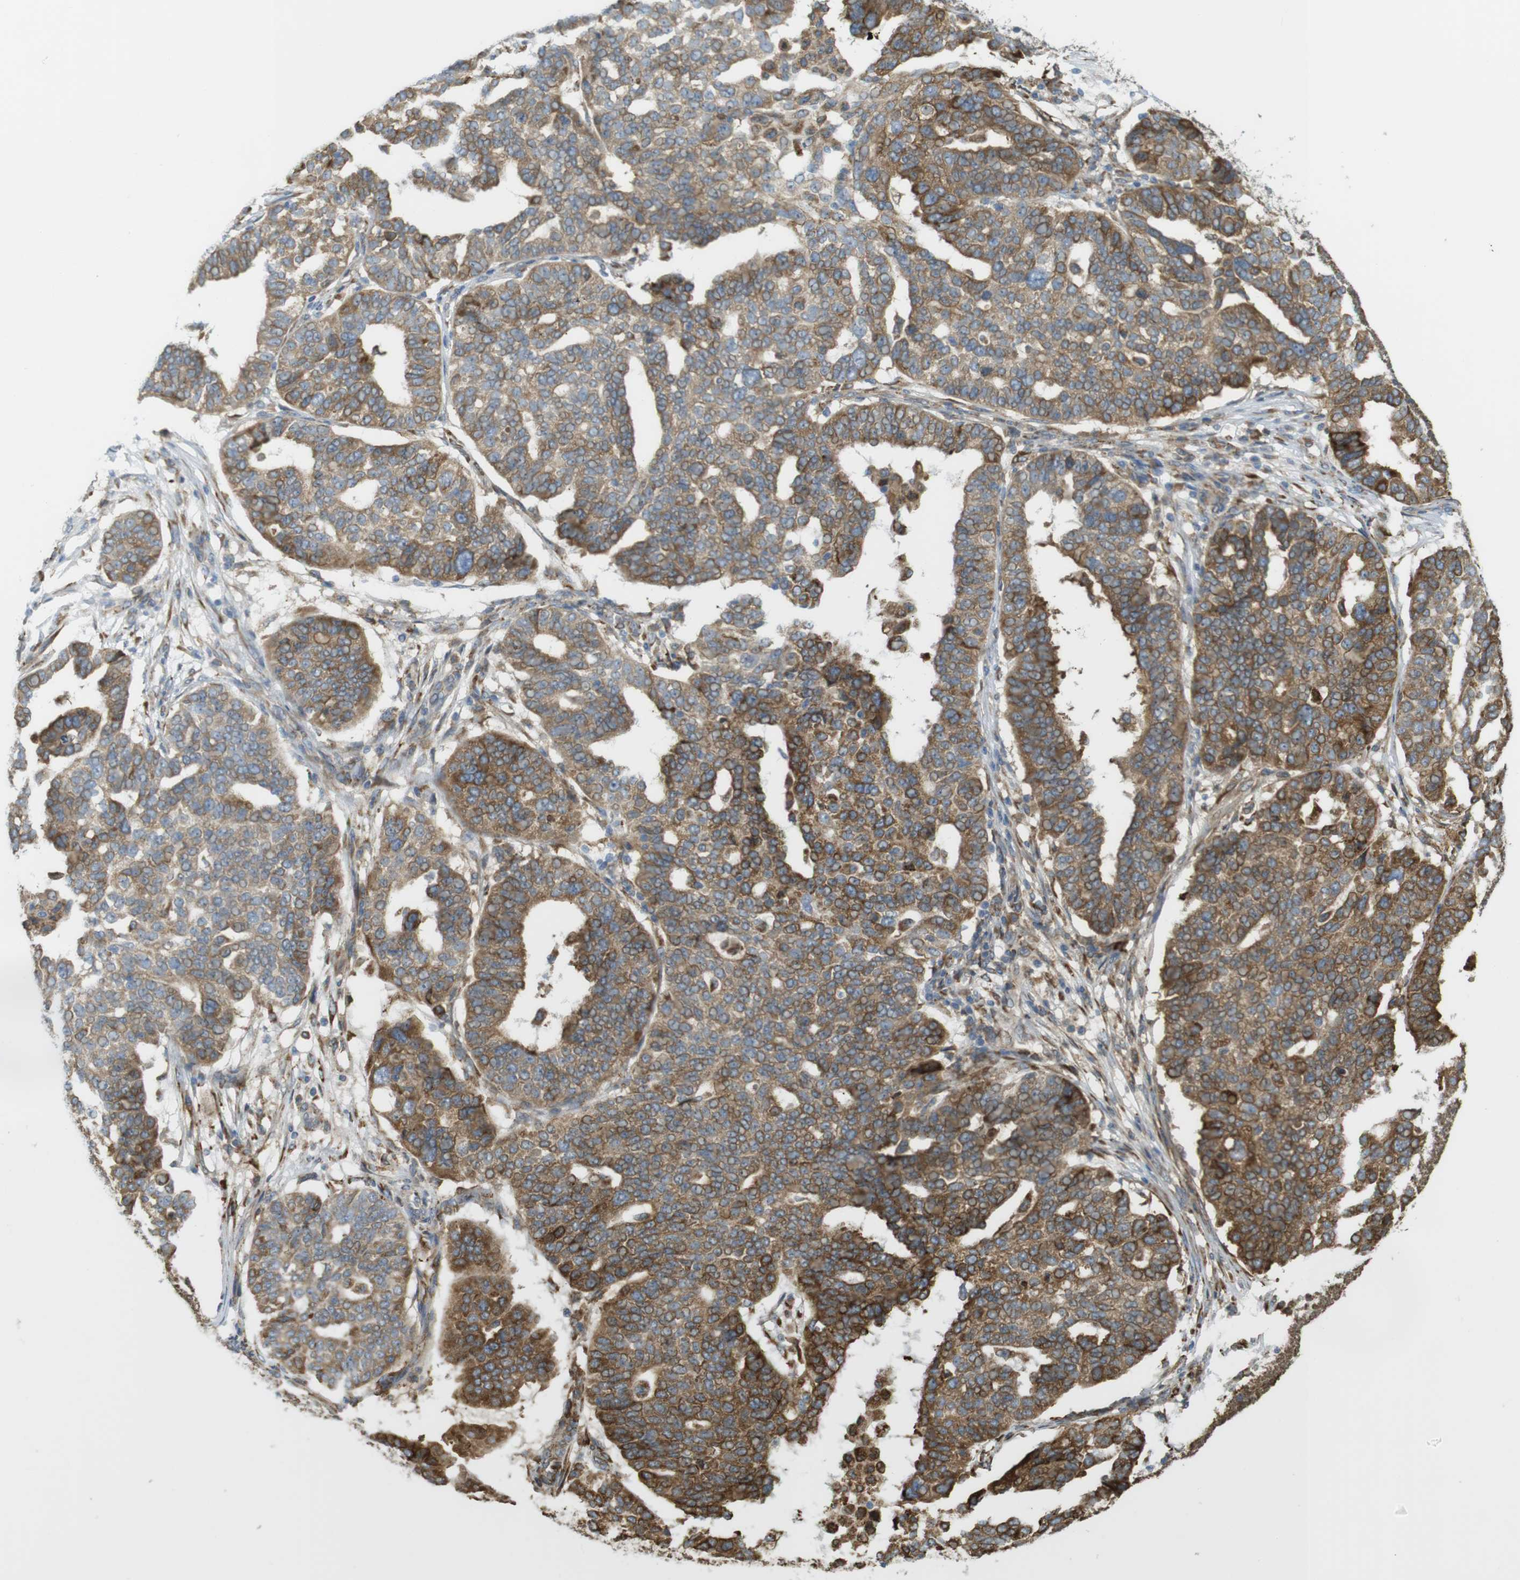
{"staining": {"intensity": "moderate", "quantity": ">75%", "location": "cytoplasmic/membranous"}, "tissue": "ovarian cancer", "cell_type": "Tumor cells", "image_type": "cancer", "snomed": [{"axis": "morphology", "description": "Cystadenocarcinoma, serous, NOS"}, {"axis": "topography", "description": "Ovary"}], "caption": "The photomicrograph reveals staining of ovarian cancer (serous cystadenocarcinoma), revealing moderate cytoplasmic/membranous protein staining (brown color) within tumor cells.", "gene": "MBOAT2", "patient": {"sex": "female", "age": 59}}